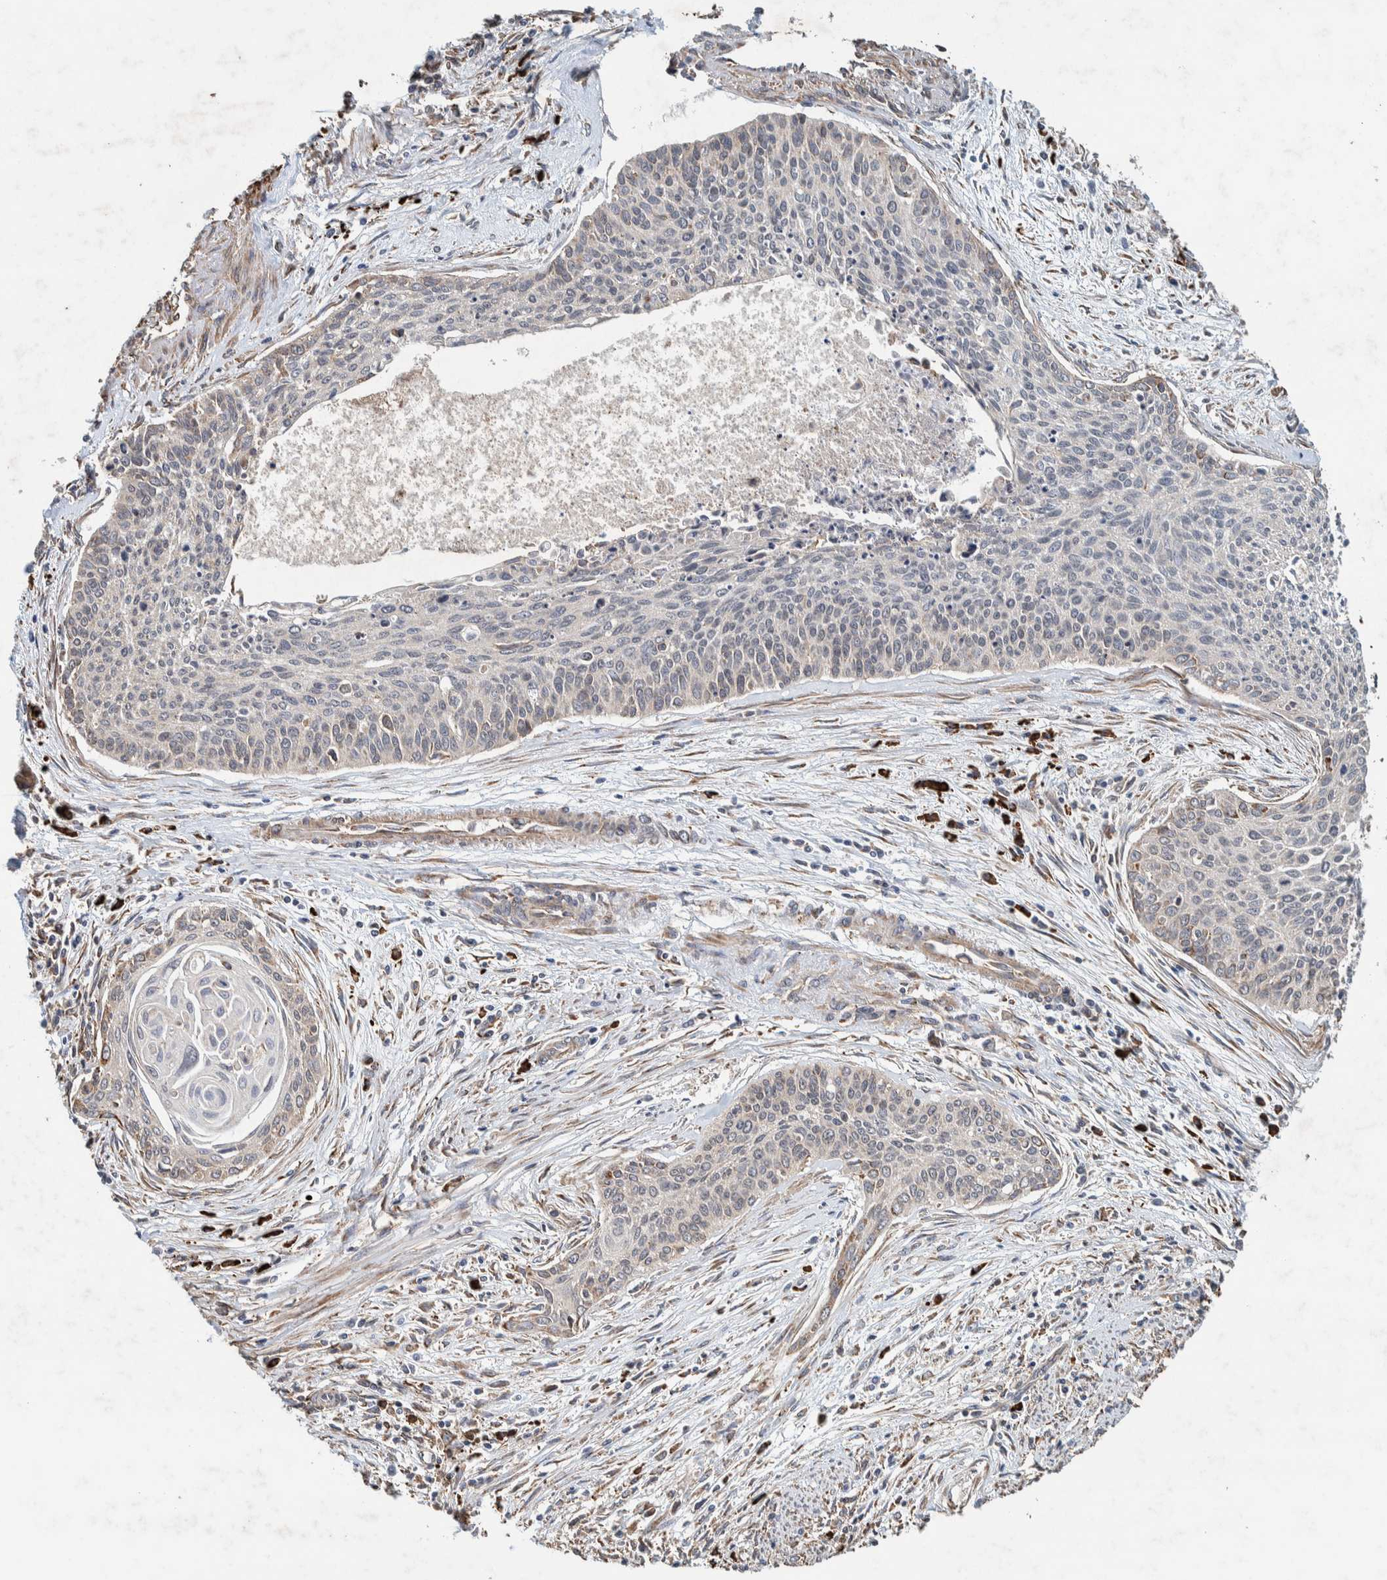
{"staining": {"intensity": "weak", "quantity": "<25%", "location": "cytoplasmic/membranous"}, "tissue": "cervical cancer", "cell_type": "Tumor cells", "image_type": "cancer", "snomed": [{"axis": "morphology", "description": "Squamous cell carcinoma, NOS"}, {"axis": "topography", "description": "Cervix"}], "caption": "This is a photomicrograph of immunohistochemistry staining of cervical cancer, which shows no expression in tumor cells.", "gene": "PLA2G3", "patient": {"sex": "female", "age": 55}}